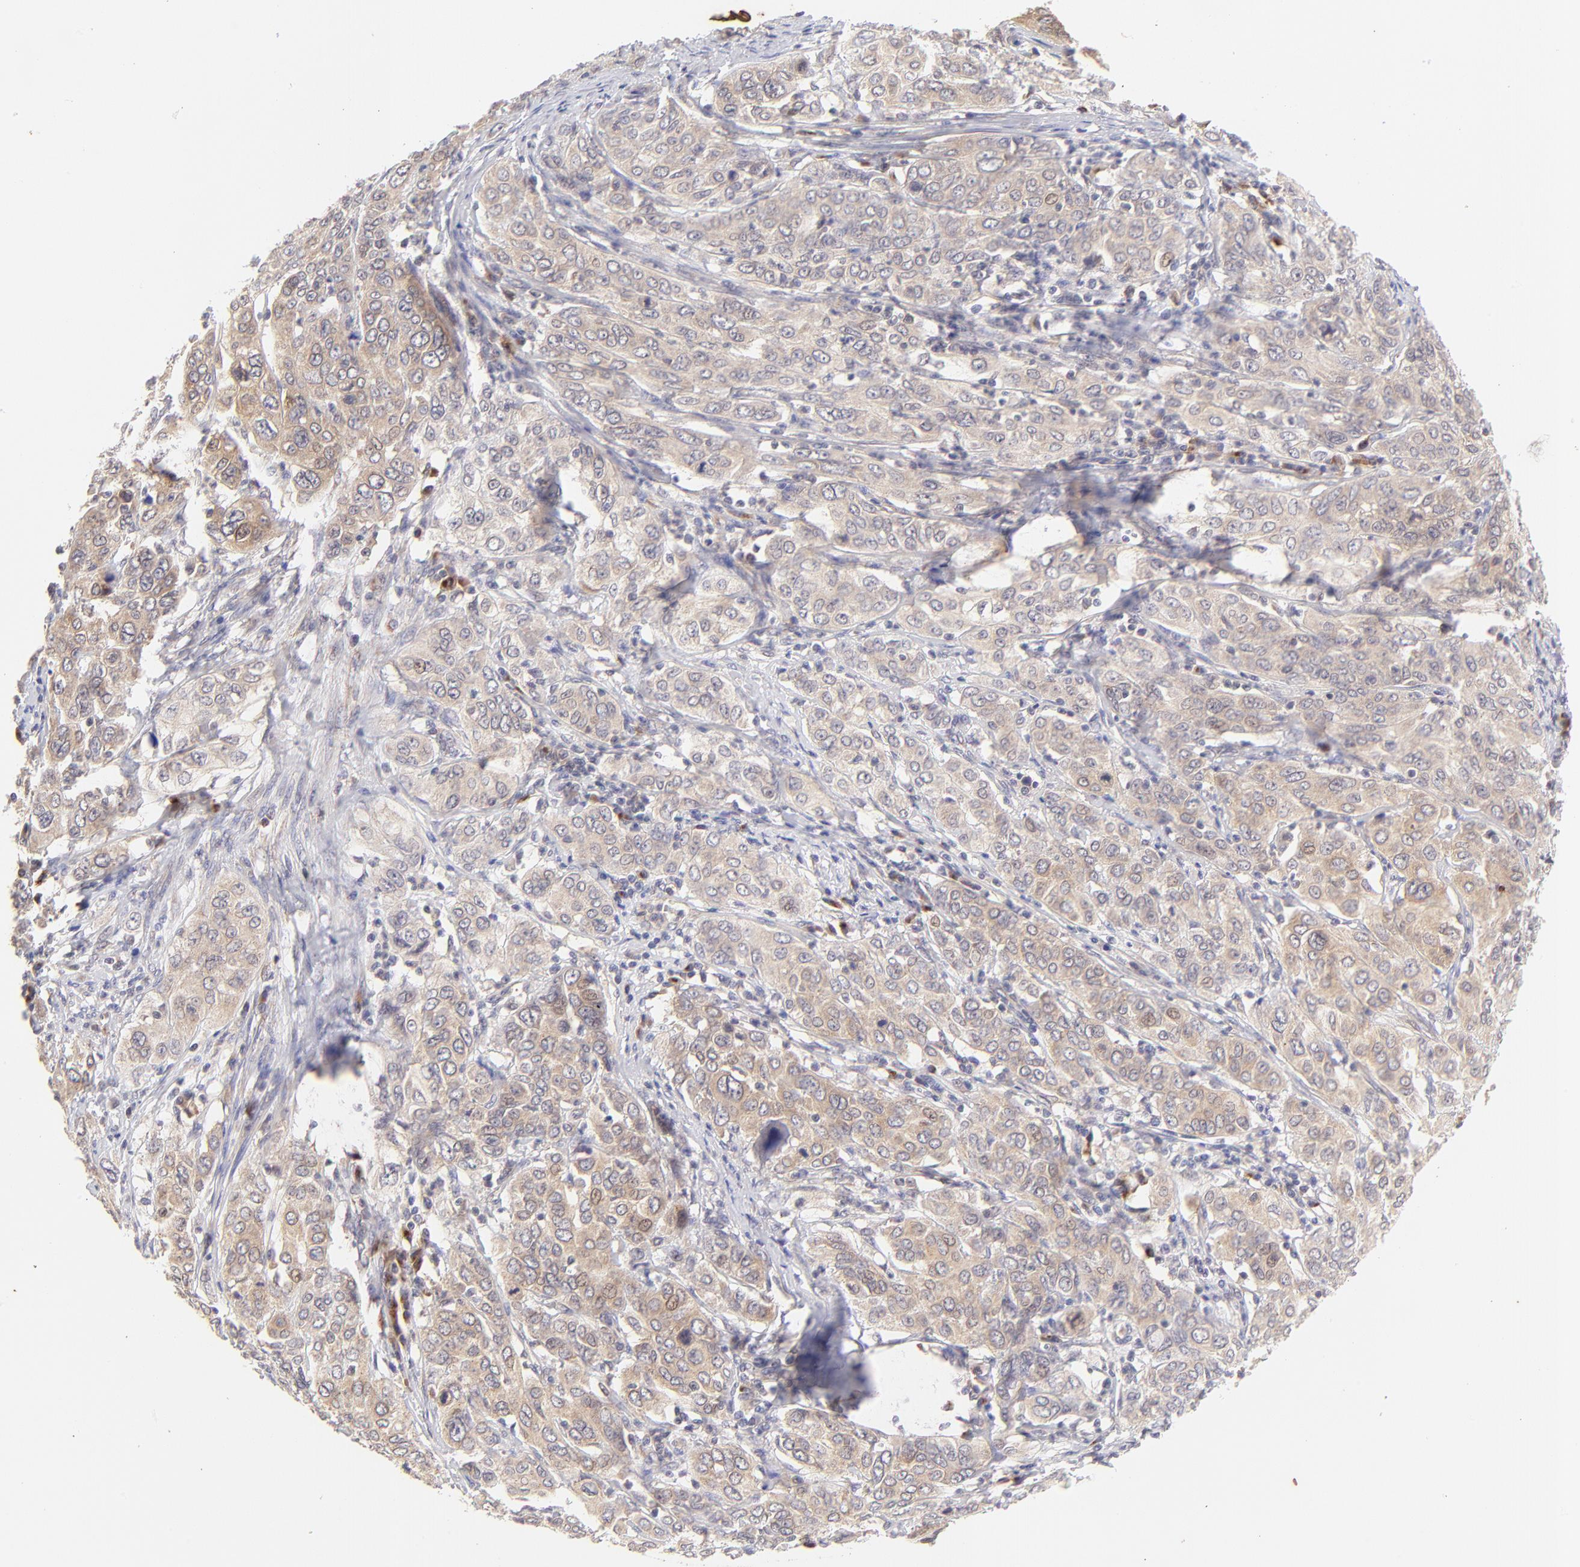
{"staining": {"intensity": "weak", "quantity": ">75%", "location": "cytoplasmic/membranous"}, "tissue": "cervical cancer", "cell_type": "Tumor cells", "image_type": "cancer", "snomed": [{"axis": "morphology", "description": "Squamous cell carcinoma, NOS"}, {"axis": "topography", "description": "Cervix"}], "caption": "Immunohistochemistry (IHC) (DAB) staining of human squamous cell carcinoma (cervical) reveals weak cytoplasmic/membranous protein staining in approximately >75% of tumor cells.", "gene": "TNRC6B", "patient": {"sex": "female", "age": 38}}